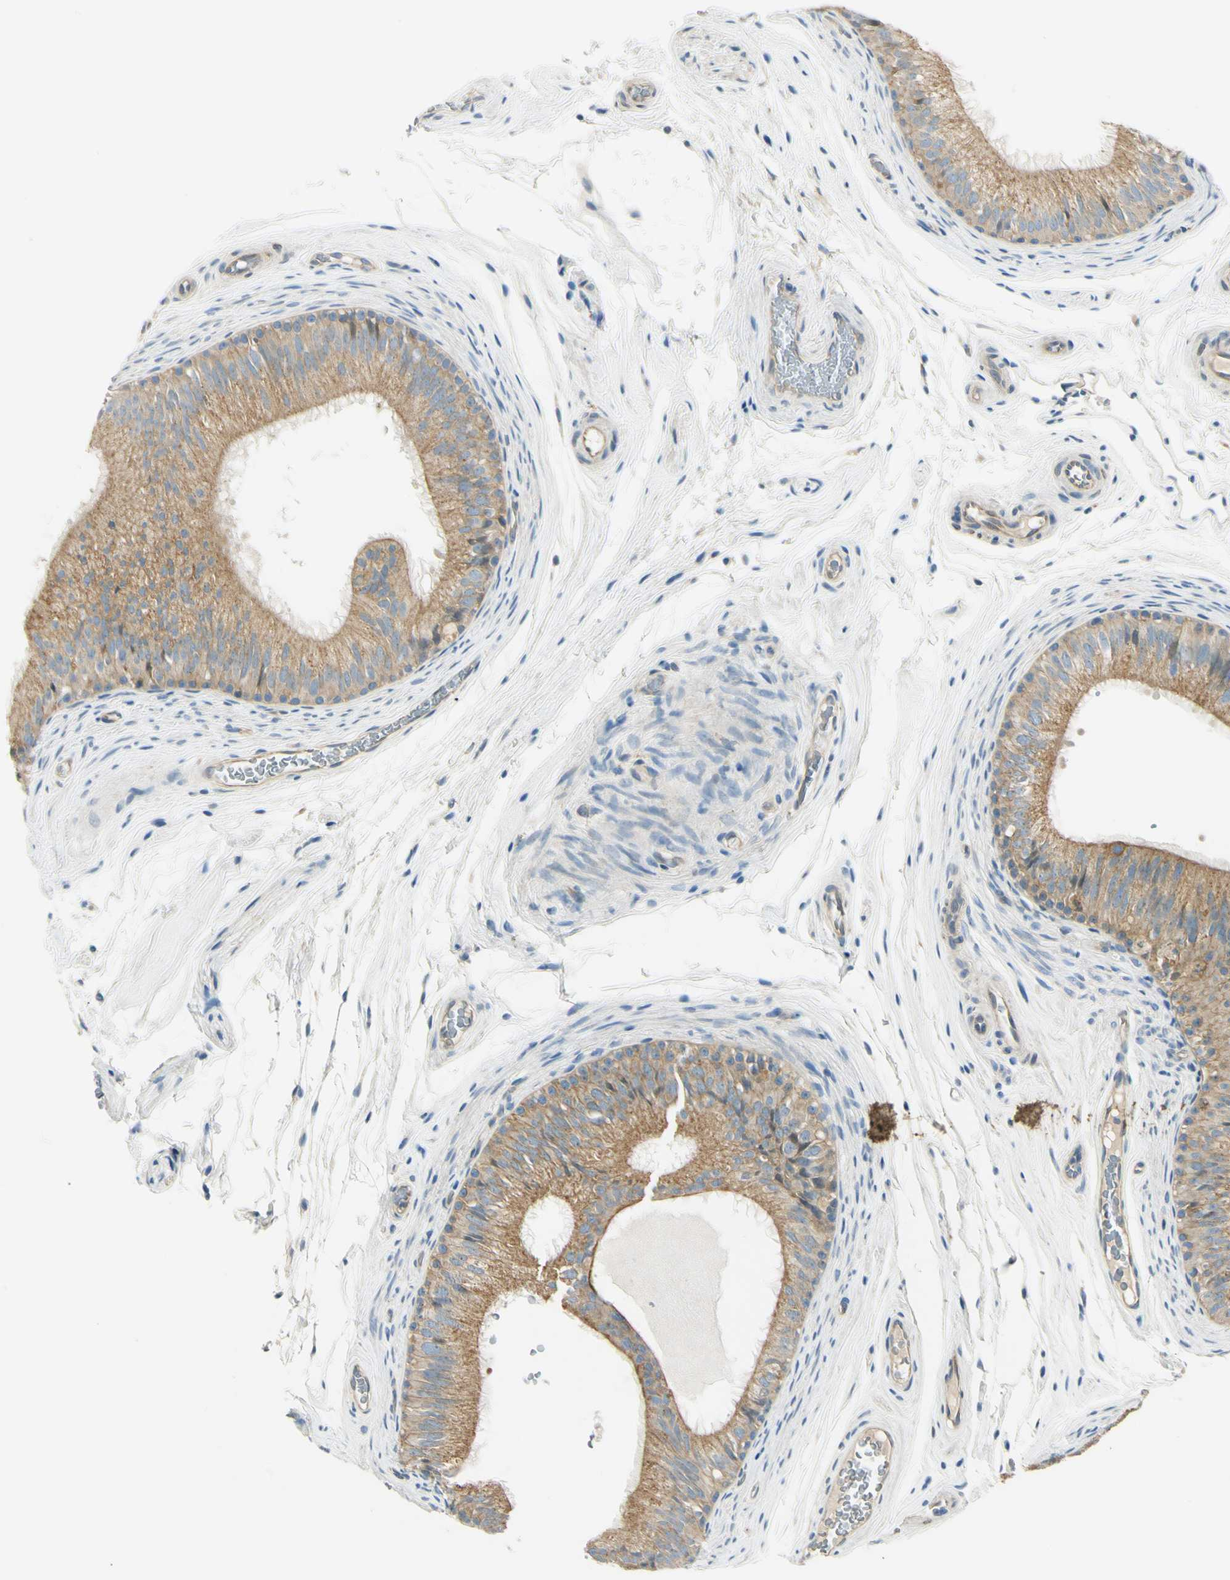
{"staining": {"intensity": "moderate", "quantity": ">75%", "location": "cytoplasmic/membranous"}, "tissue": "epididymis", "cell_type": "Glandular cells", "image_type": "normal", "snomed": [{"axis": "morphology", "description": "Normal tissue, NOS"}, {"axis": "topography", "description": "Epididymis"}], "caption": "Unremarkable epididymis demonstrates moderate cytoplasmic/membranous positivity in about >75% of glandular cells.", "gene": "LAMA3", "patient": {"sex": "male", "age": 36}}